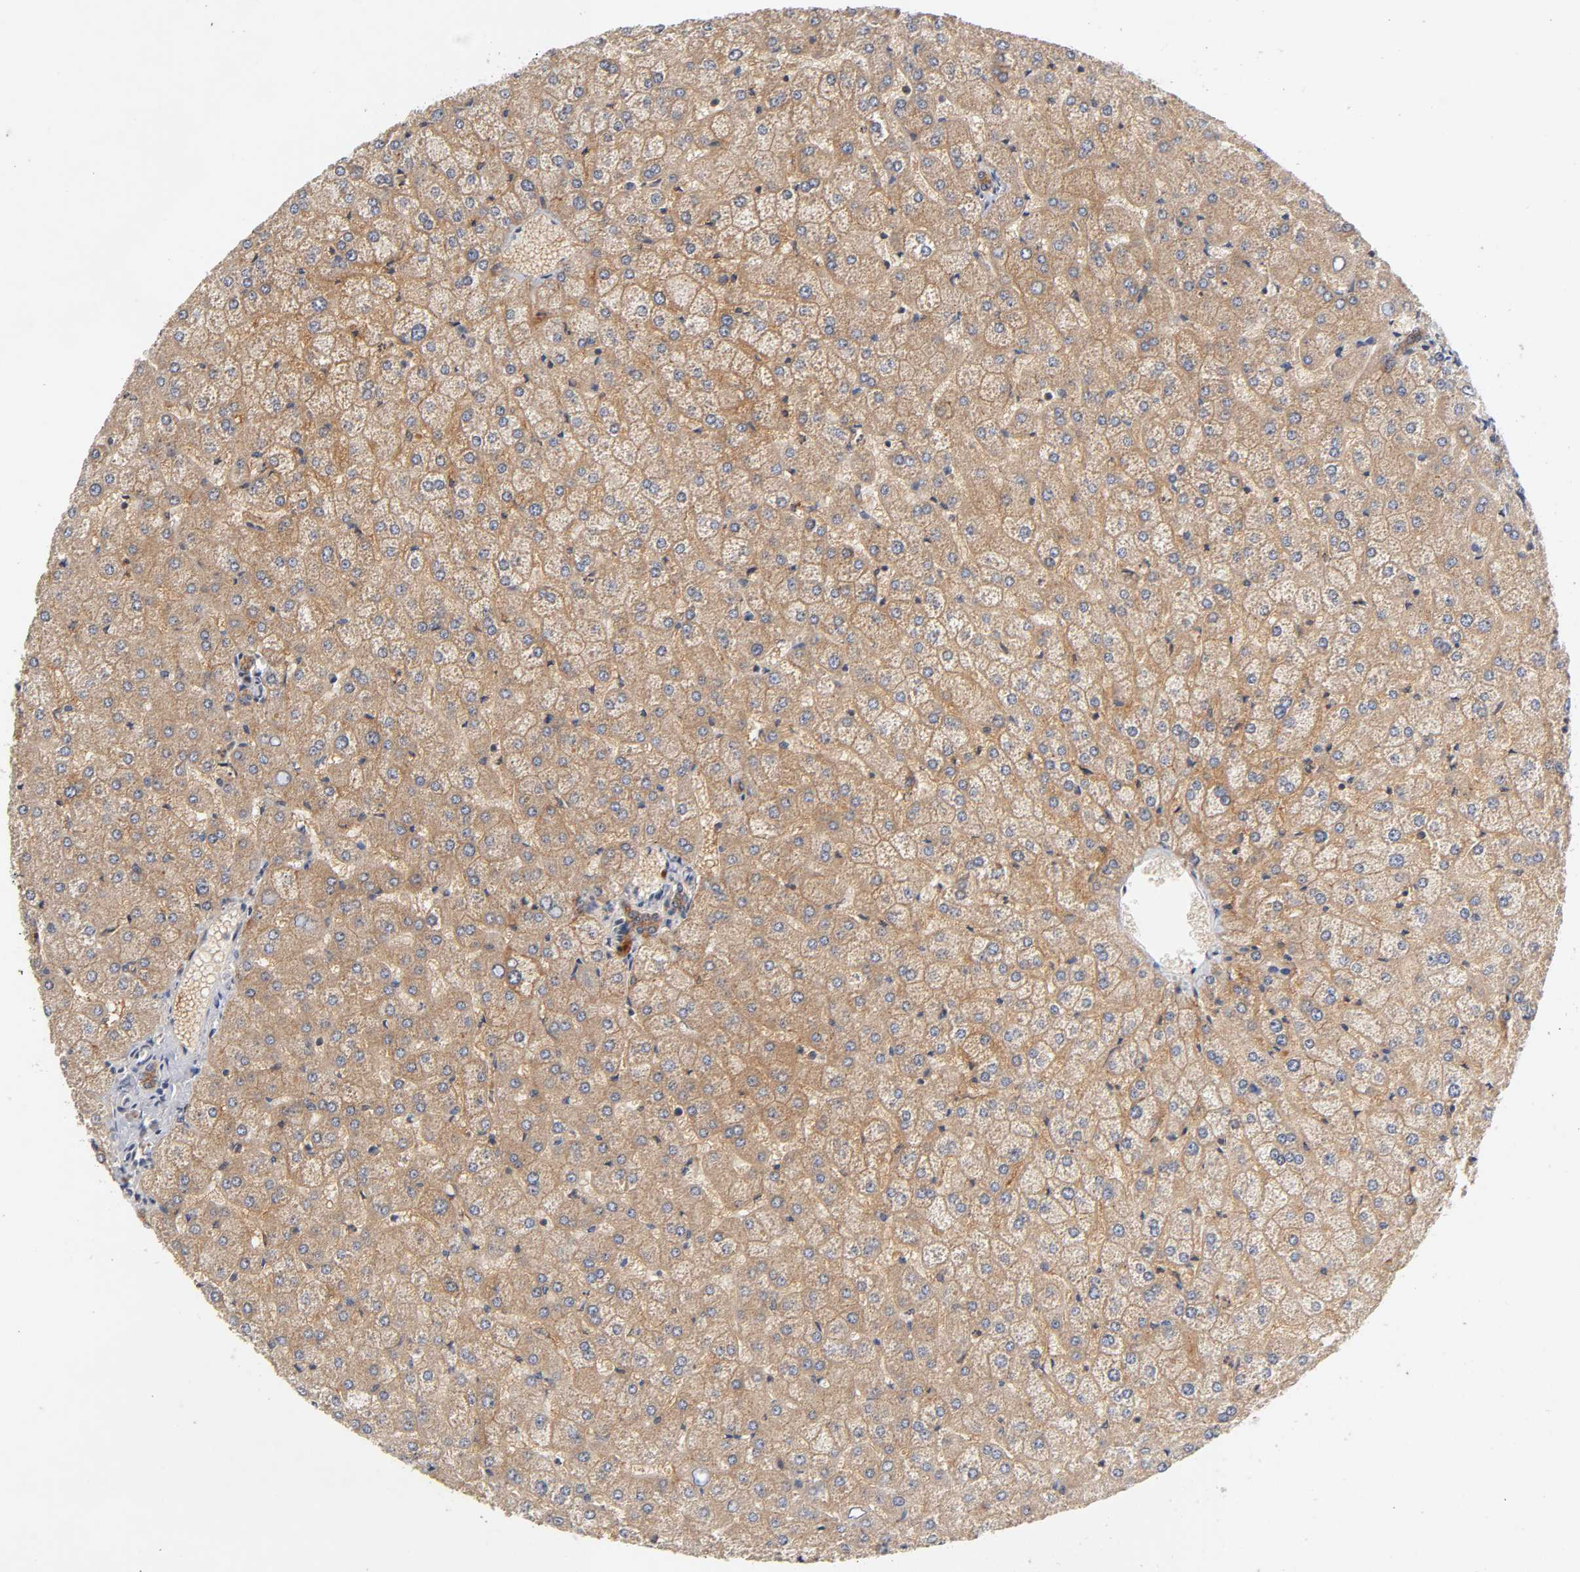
{"staining": {"intensity": "moderate", "quantity": ">75%", "location": "cytoplasmic/membranous"}, "tissue": "liver", "cell_type": "Cholangiocytes", "image_type": "normal", "snomed": [{"axis": "morphology", "description": "Normal tissue, NOS"}, {"axis": "topography", "description": "Liver"}], "caption": "IHC (DAB (3,3'-diaminobenzidine)) staining of benign human liver displays moderate cytoplasmic/membranous protein positivity in about >75% of cholangiocytes. The staining was performed using DAB (3,3'-diaminobenzidine), with brown indicating positive protein expression. Nuclei are stained blue with hematoxylin.", "gene": "CXADR", "patient": {"sex": "female", "age": 32}}